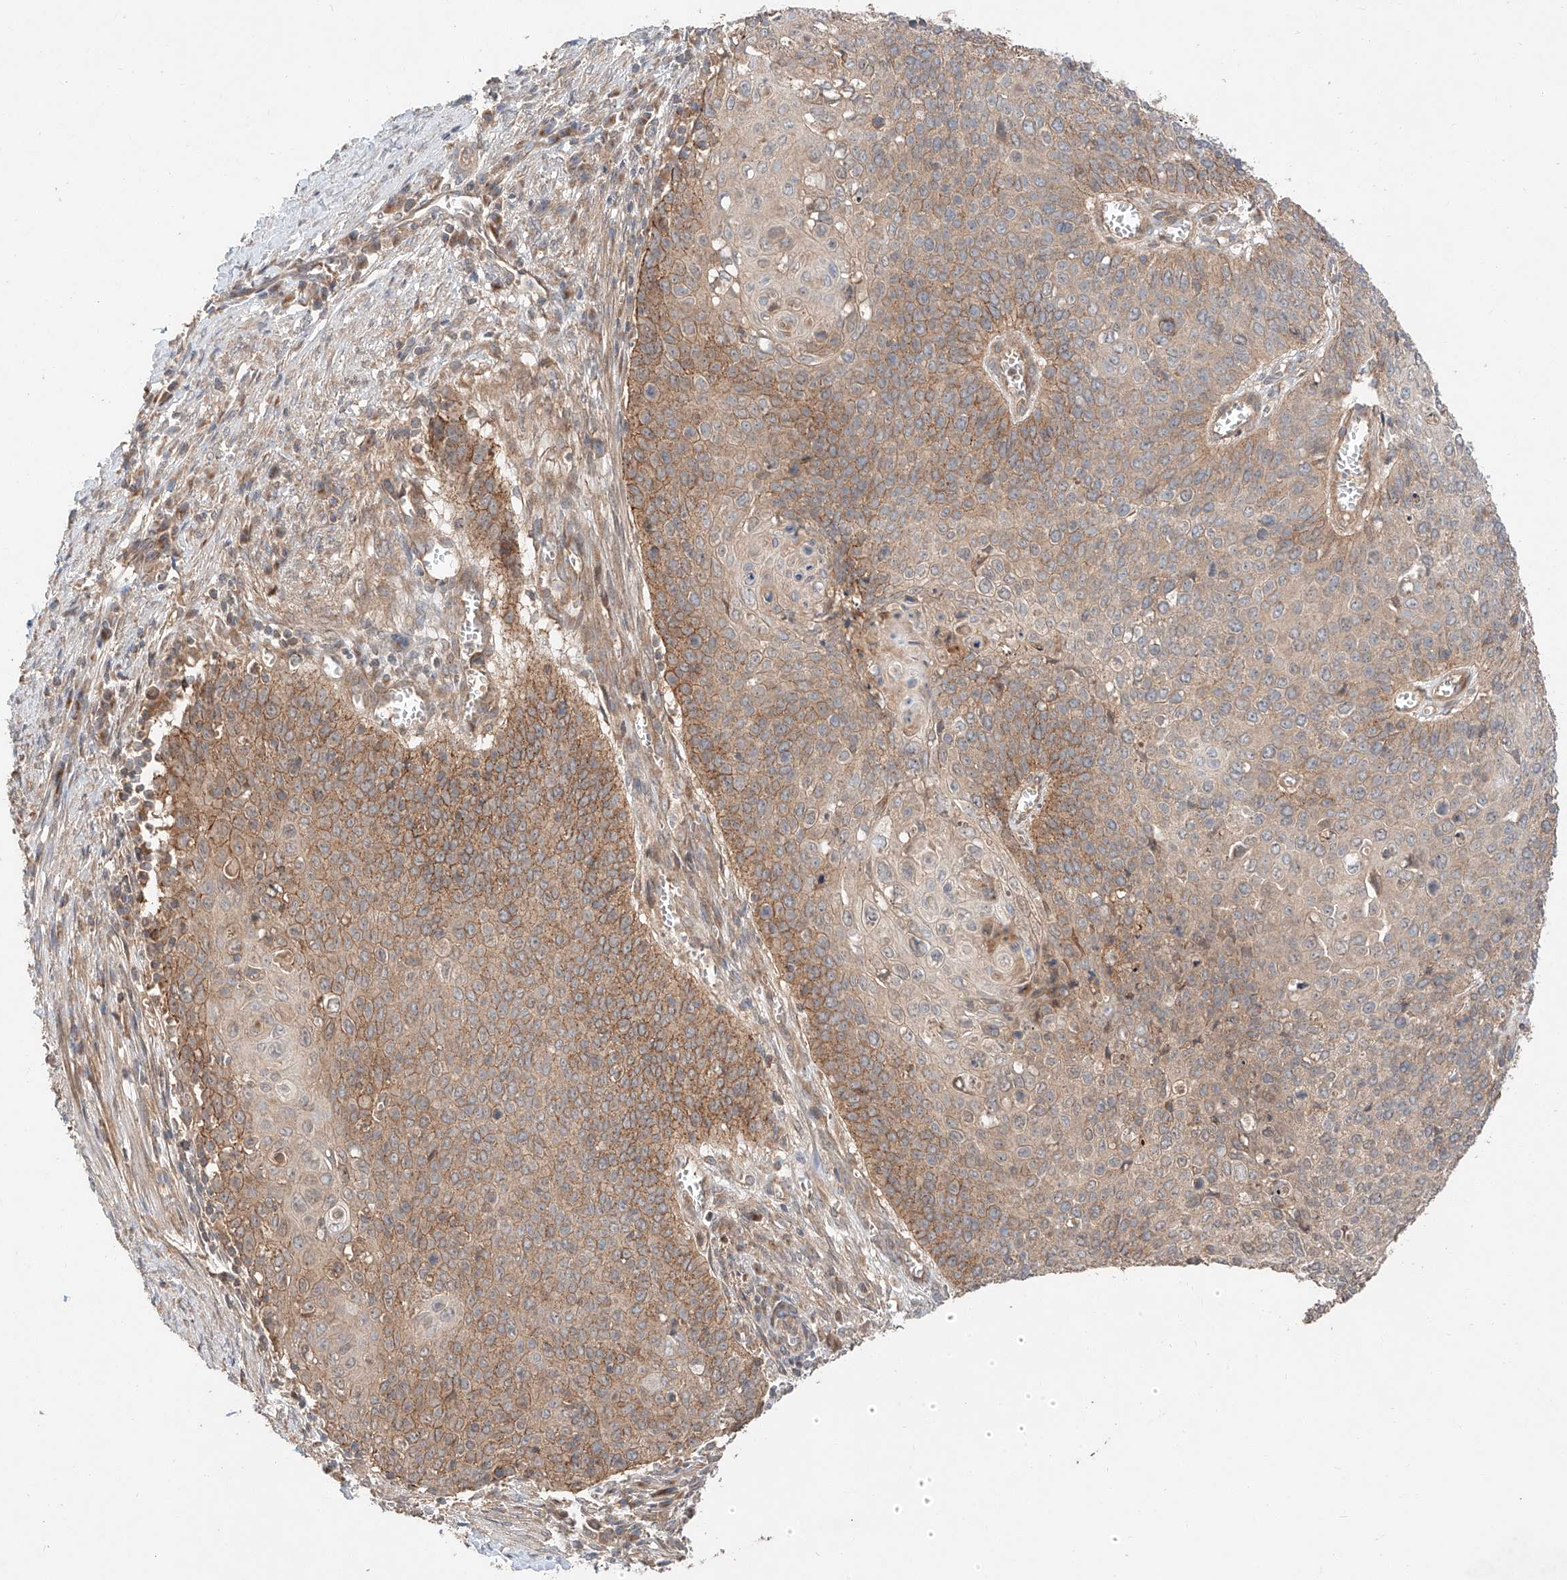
{"staining": {"intensity": "moderate", "quantity": ">75%", "location": "cytoplasmic/membranous"}, "tissue": "cervical cancer", "cell_type": "Tumor cells", "image_type": "cancer", "snomed": [{"axis": "morphology", "description": "Squamous cell carcinoma, NOS"}, {"axis": "topography", "description": "Cervix"}], "caption": "A brown stain labels moderate cytoplasmic/membranous expression of a protein in cervical squamous cell carcinoma tumor cells.", "gene": "XPNPEP1", "patient": {"sex": "female", "age": 39}}